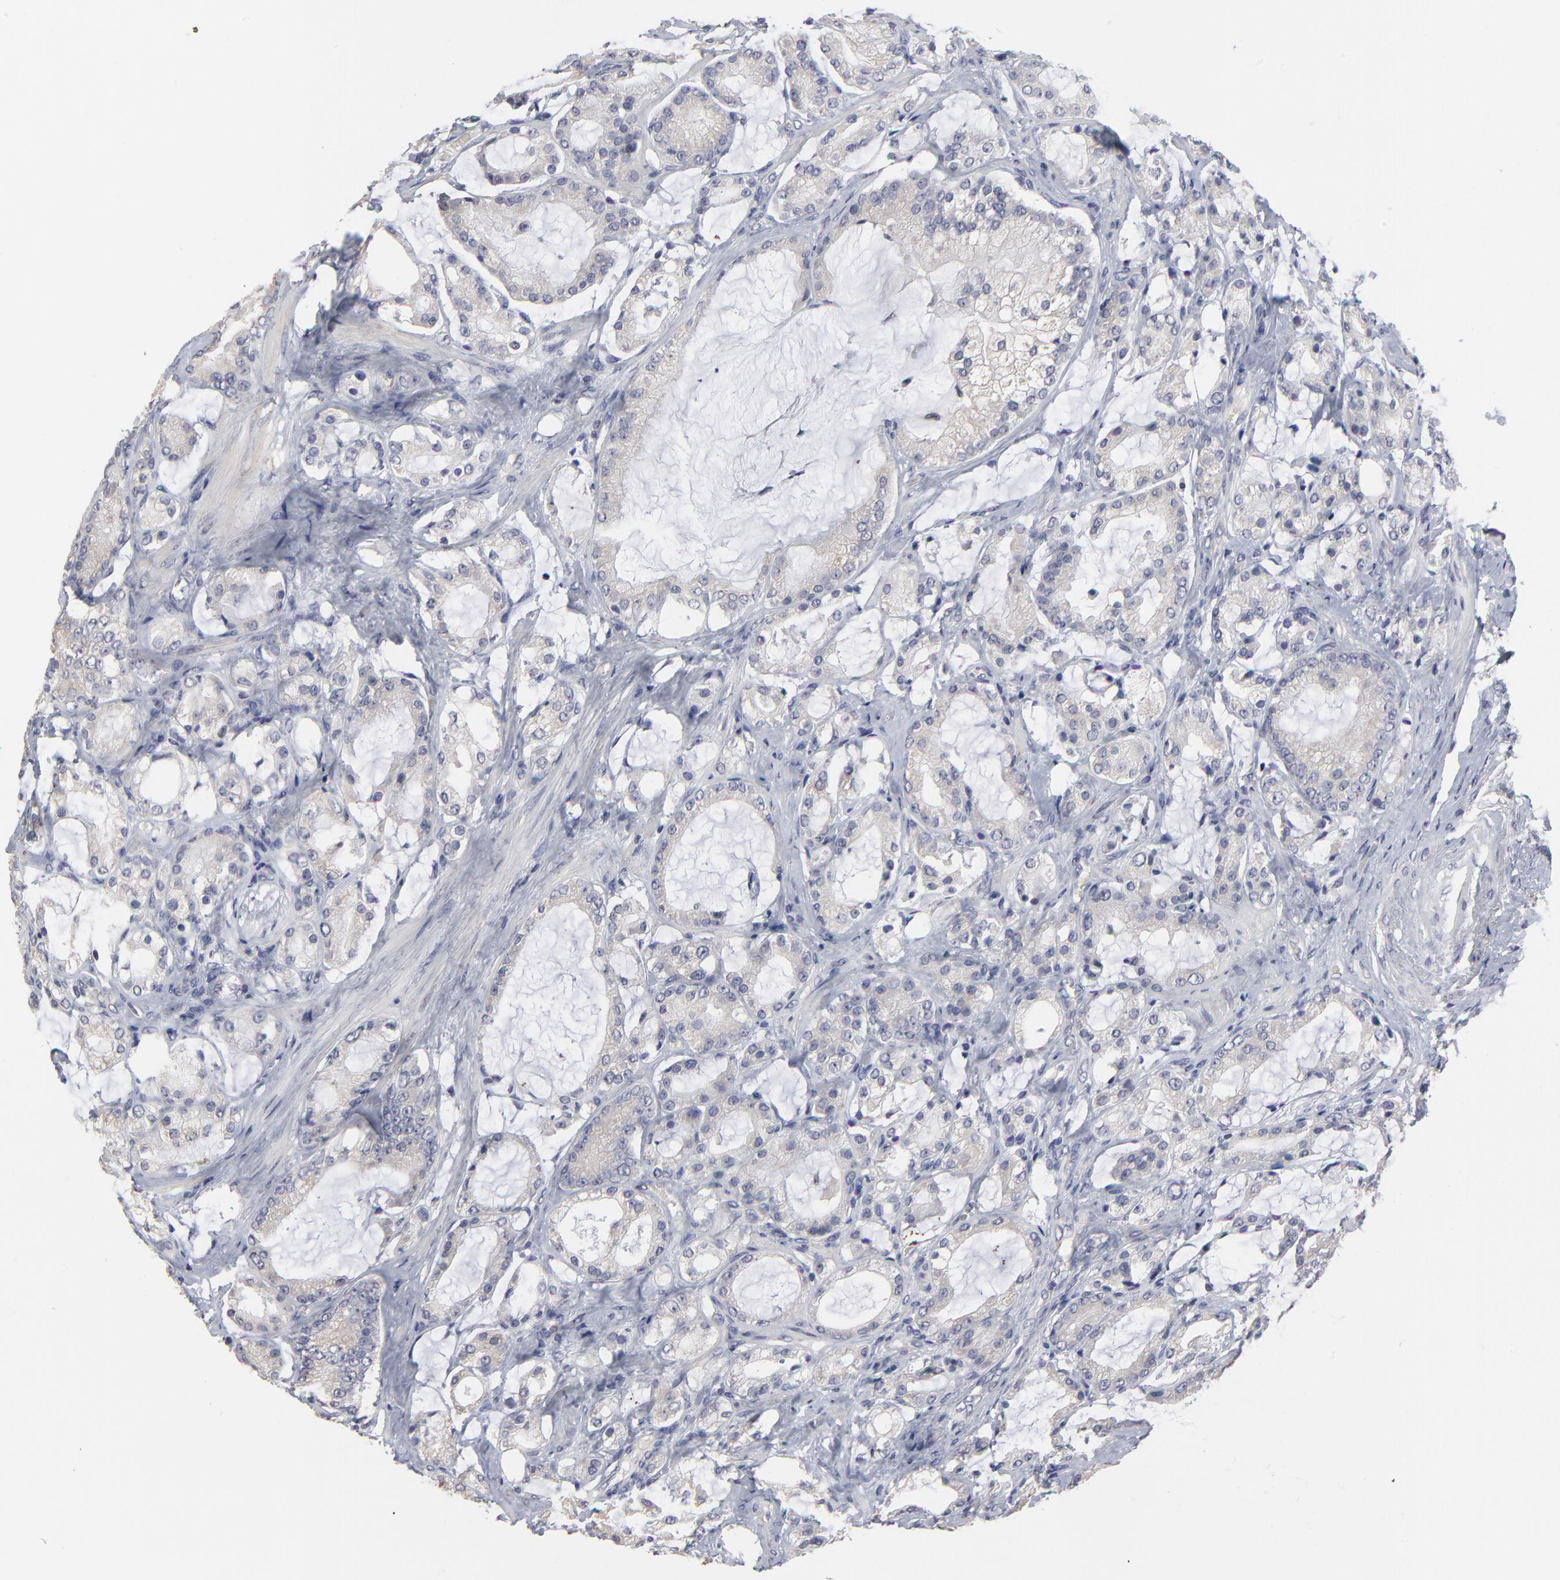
{"staining": {"intensity": "negative", "quantity": "none", "location": "none"}, "tissue": "prostate cancer", "cell_type": "Tumor cells", "image_type": "cancer", "snomed": [{"axis": "morphology", "description": "Adenocarcinoma, Medium grade"}, {"axis": "topography", "description": "Prostate"}], "caption": "Prostate cancer stained for a protein using immunohistochemistry reveals no expression tumor cells.", "gene": "MAGEA10", "patient": {"sex": "male", "age": 70}}